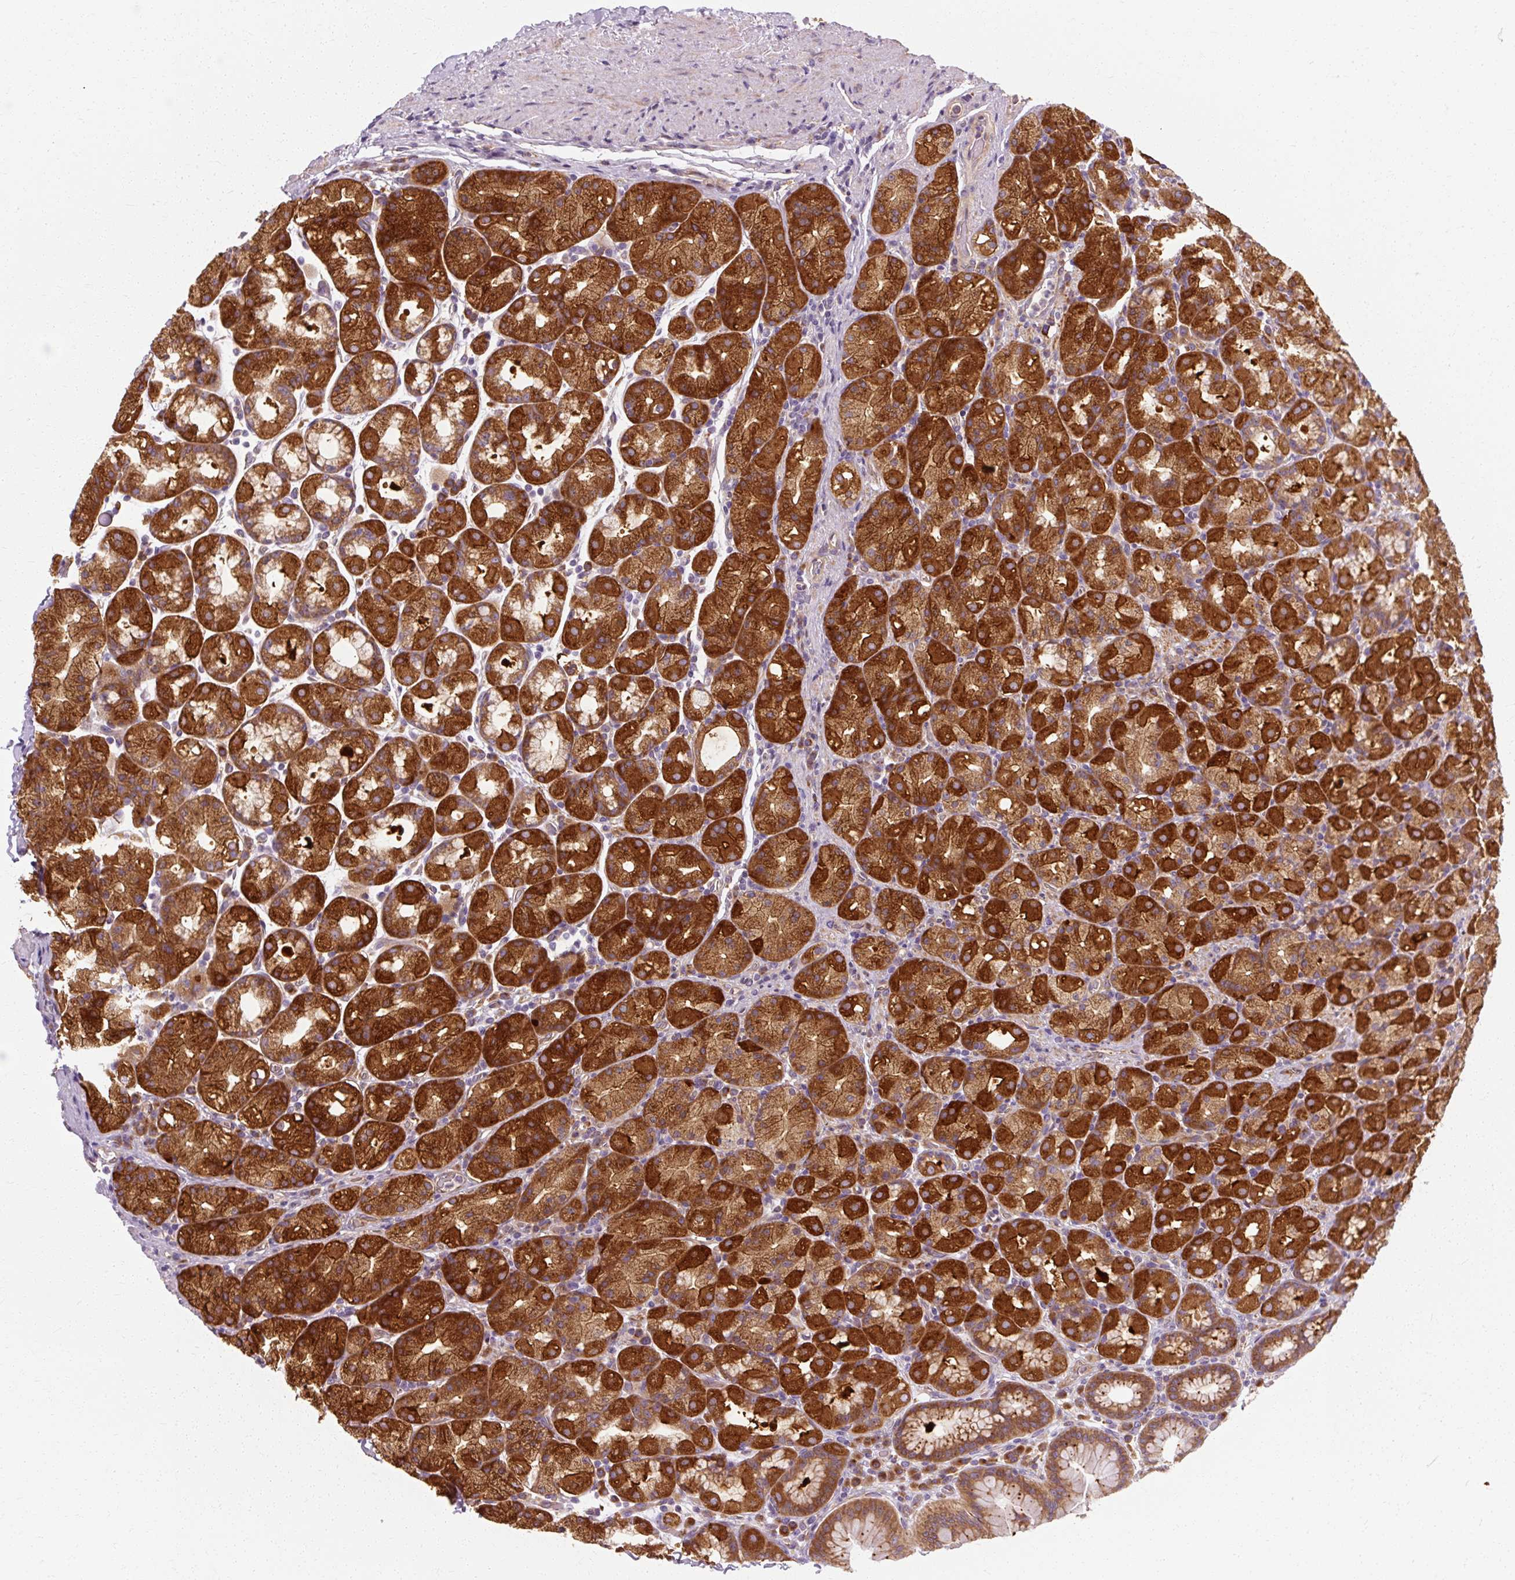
{"staining": {"intensity": "strong", "quantity": ">75%", "location": "cytoplasmic/membranous"}, "tissue": "stomach", "cell_type": "Glandular cells", "image_type": "normal", "snomed": [{"axis": "morphology", "description": "Normal tissue, NOS"}, {"axis": "topography", "description": "Stomach, upper"}, {"axis": "topography", "description": "Stomach"}], "caption": "A high amount of strong cytoplasmic/membranous positivity is present in approximately >75% of glandular cells in normal stomach. The staining is performed using DAB (3,3'-diaminobenzidine) brown chromogen to label protein expression. The nuclei are counter-stained blue using hematoxylin.", "gene": "TBC1D4", "patient": {"sex": "male", "age": 68}}